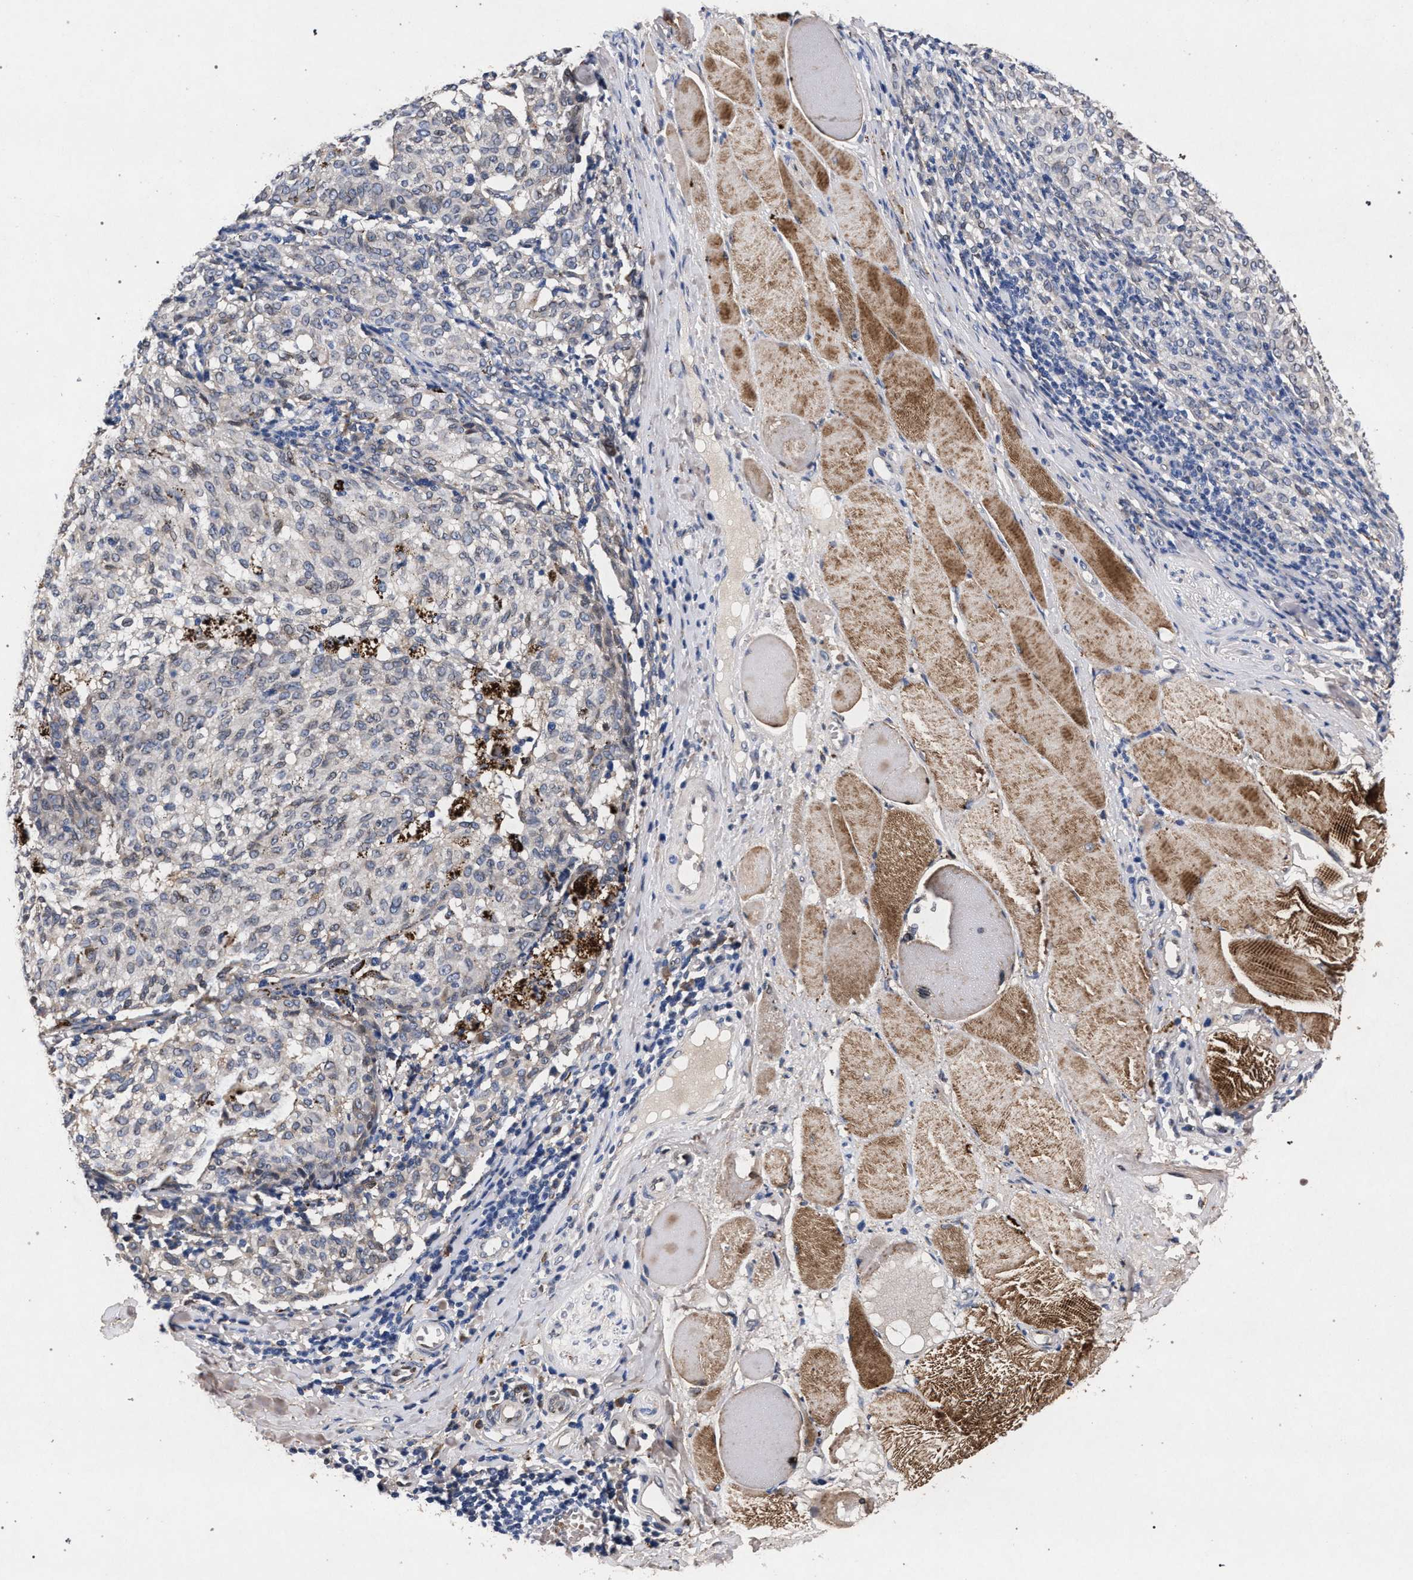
{"staining": {"intensity": "weak", "quantity": "<25%", "location": "cytoplasmic/membranous"}, "tissue": "melanoma", "cell_type": "Tumor cells", "image_type": "cancer", "snomed": [{"axis": "morphology", "description": "Malignant melanoma, NOS"}, {"axis": "topography", "description": "Skin"}], "caption": "An IHC photomicrograph of malignant melanoma is shown. There is no staining in tumor cells of malignant melanoma.", "gene": "NEK7", "patient": {"sex": "female", "age": 72}}